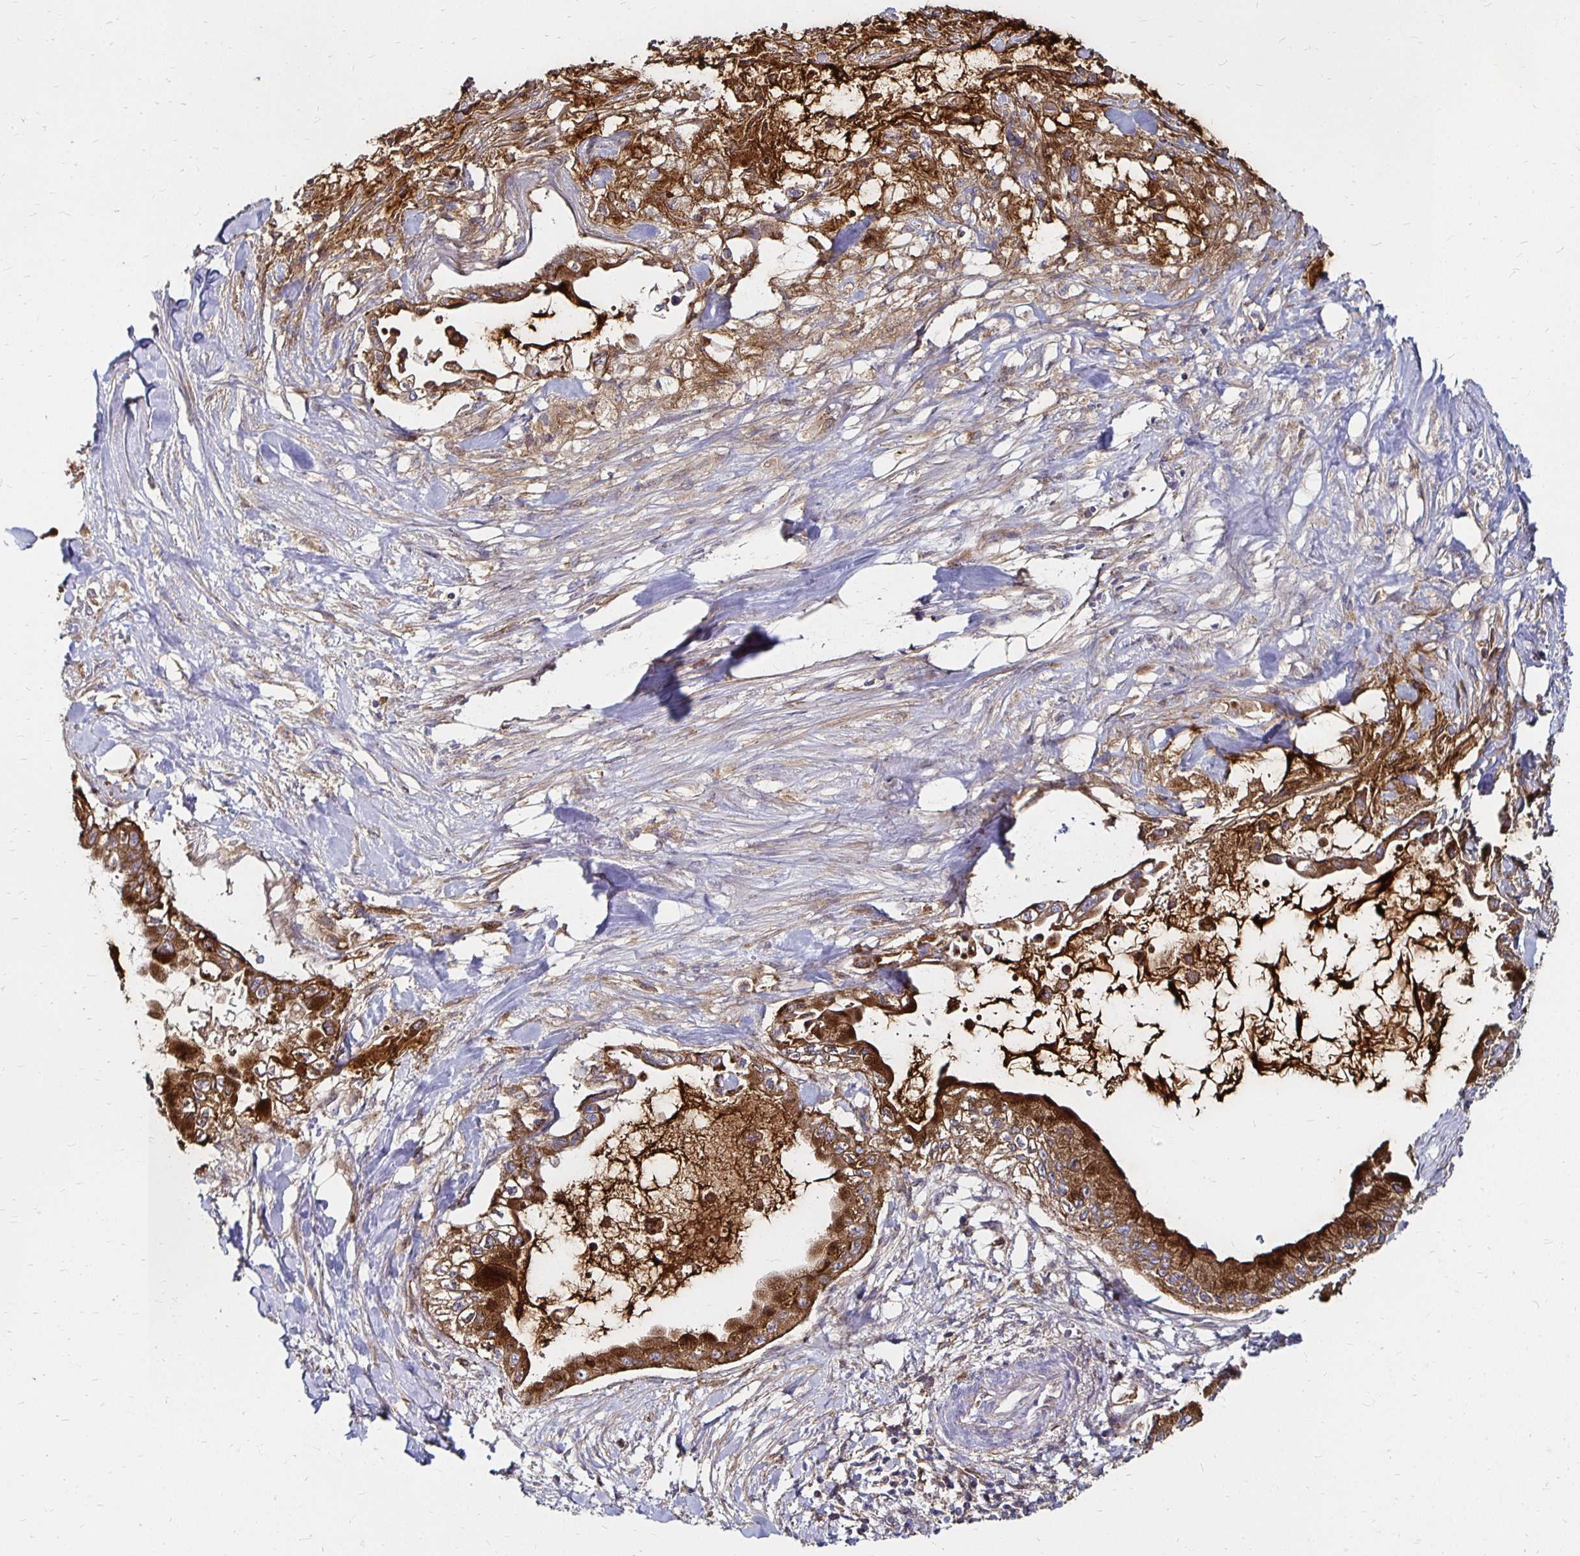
{"staining": {"intensity": "strong", "quantity": ">75%", "location": "cytoplasmic/membranous,nuclear"}, "tissue": "pancreatic cancer", "cell_type": "Tumor cells", "image_type": "cancer", "snomed": [{"axis": "morphology", "description": "Adenocarcinoma, NOS"}, {"axis": "topography", "description": "Pancreas"}], "caption": "Tumor cells display high levels of strong cytoplasmic/membranous and nuclear staining in approximately >75% of cells in pancreatic cancer.", "gene": "NCSTN", "patient": {"sex": "male", "age": 48}}